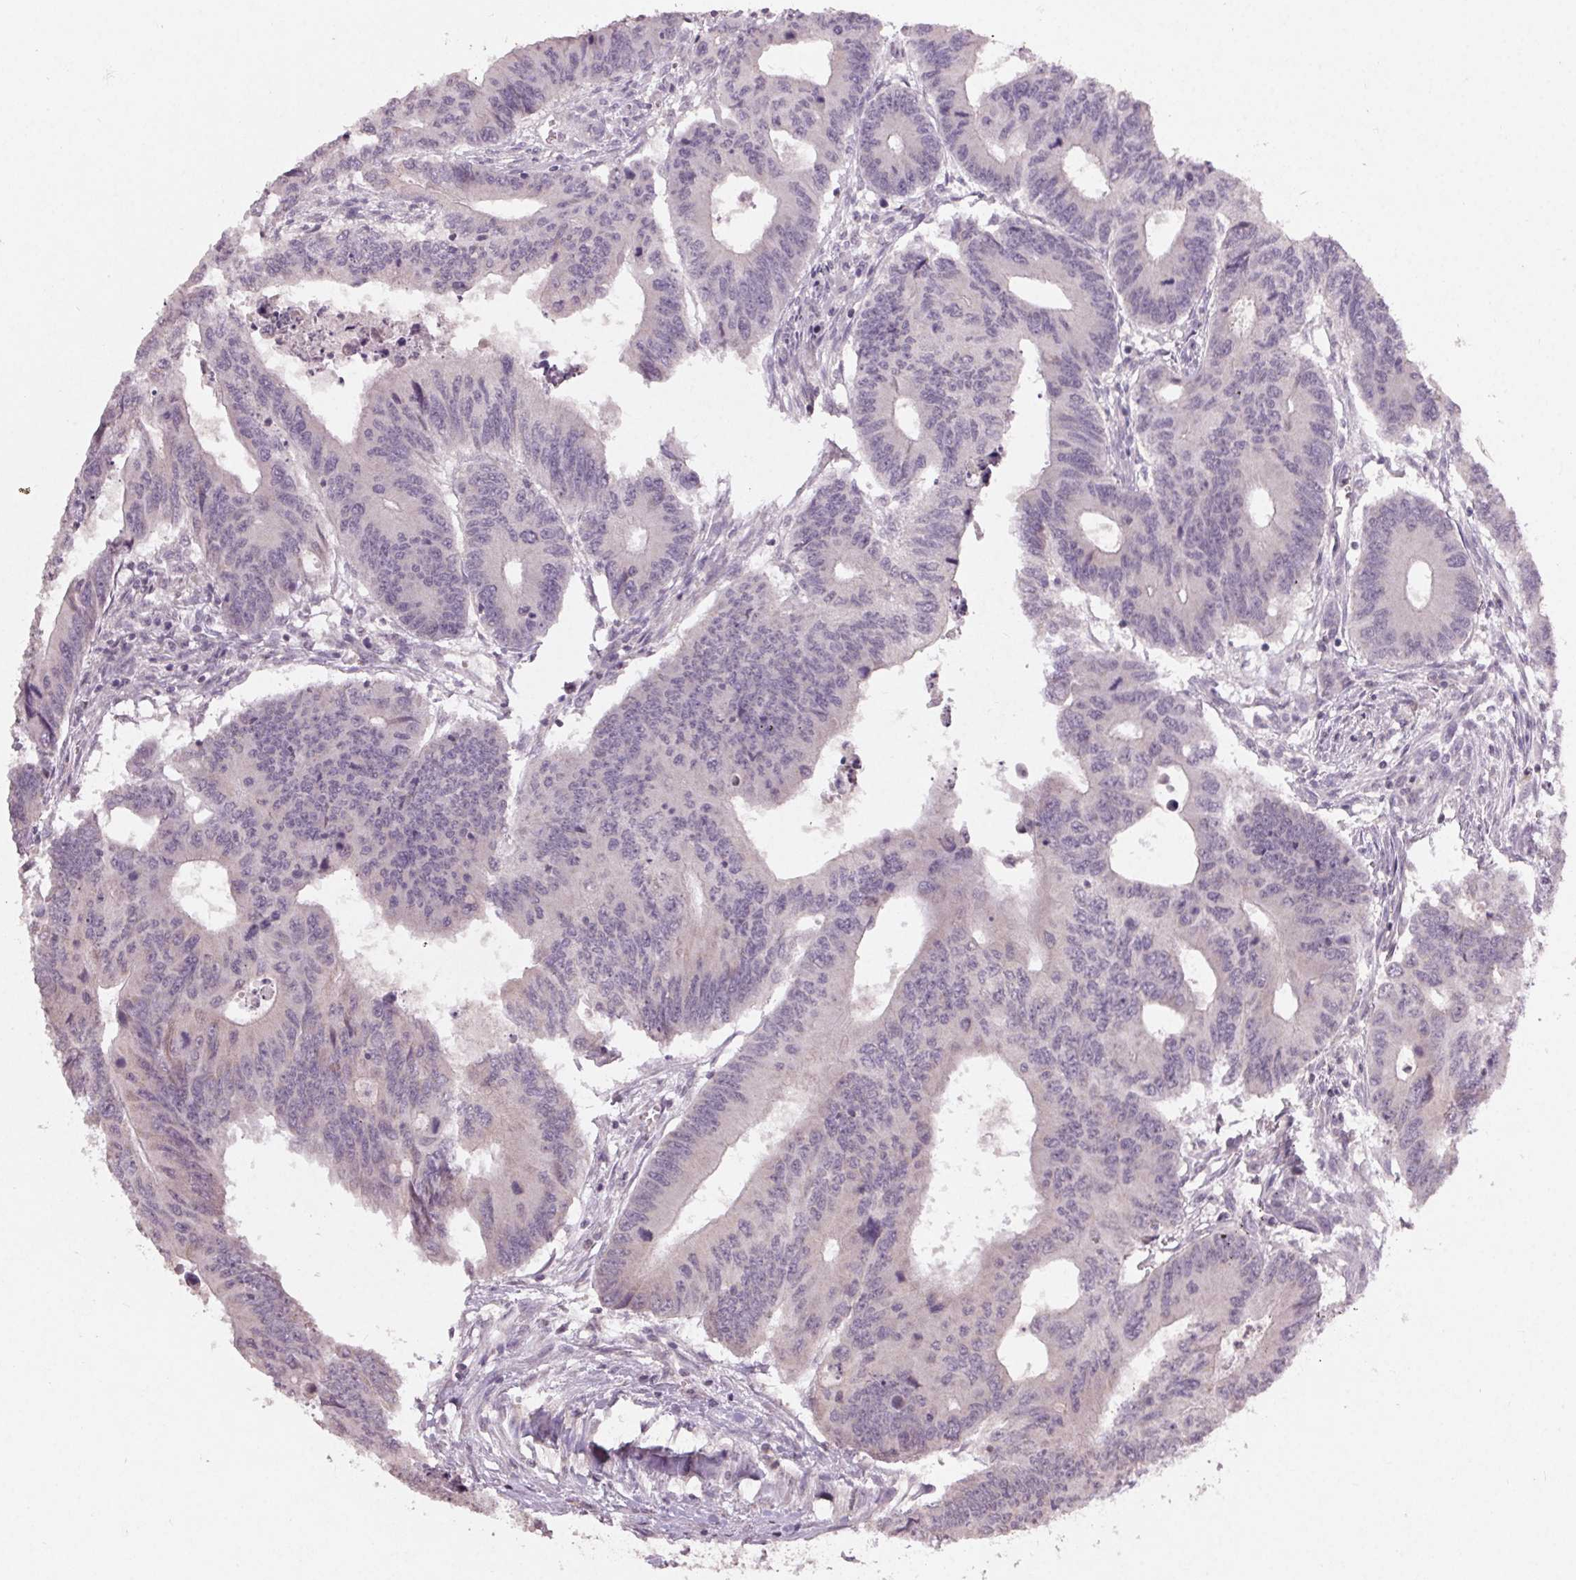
{"staining": {"intensity": "negative", "quantity": "none", "location": "none"}, "tissue": "colorectal cancer", "cell_type": "Tumor cells", "image_type": "cancer", "snomed": [{"axis": "morphology", "description": "Adenocarcinoma, NOS"}, {"axis": "topography", "description": "Colon"}], "caption": "This is an immunohistochemistry image of colorectal cancer. There is no staining in tumor cells.", "gene": "KLRC3", "patient": {"sex": "male", "age": 53}}